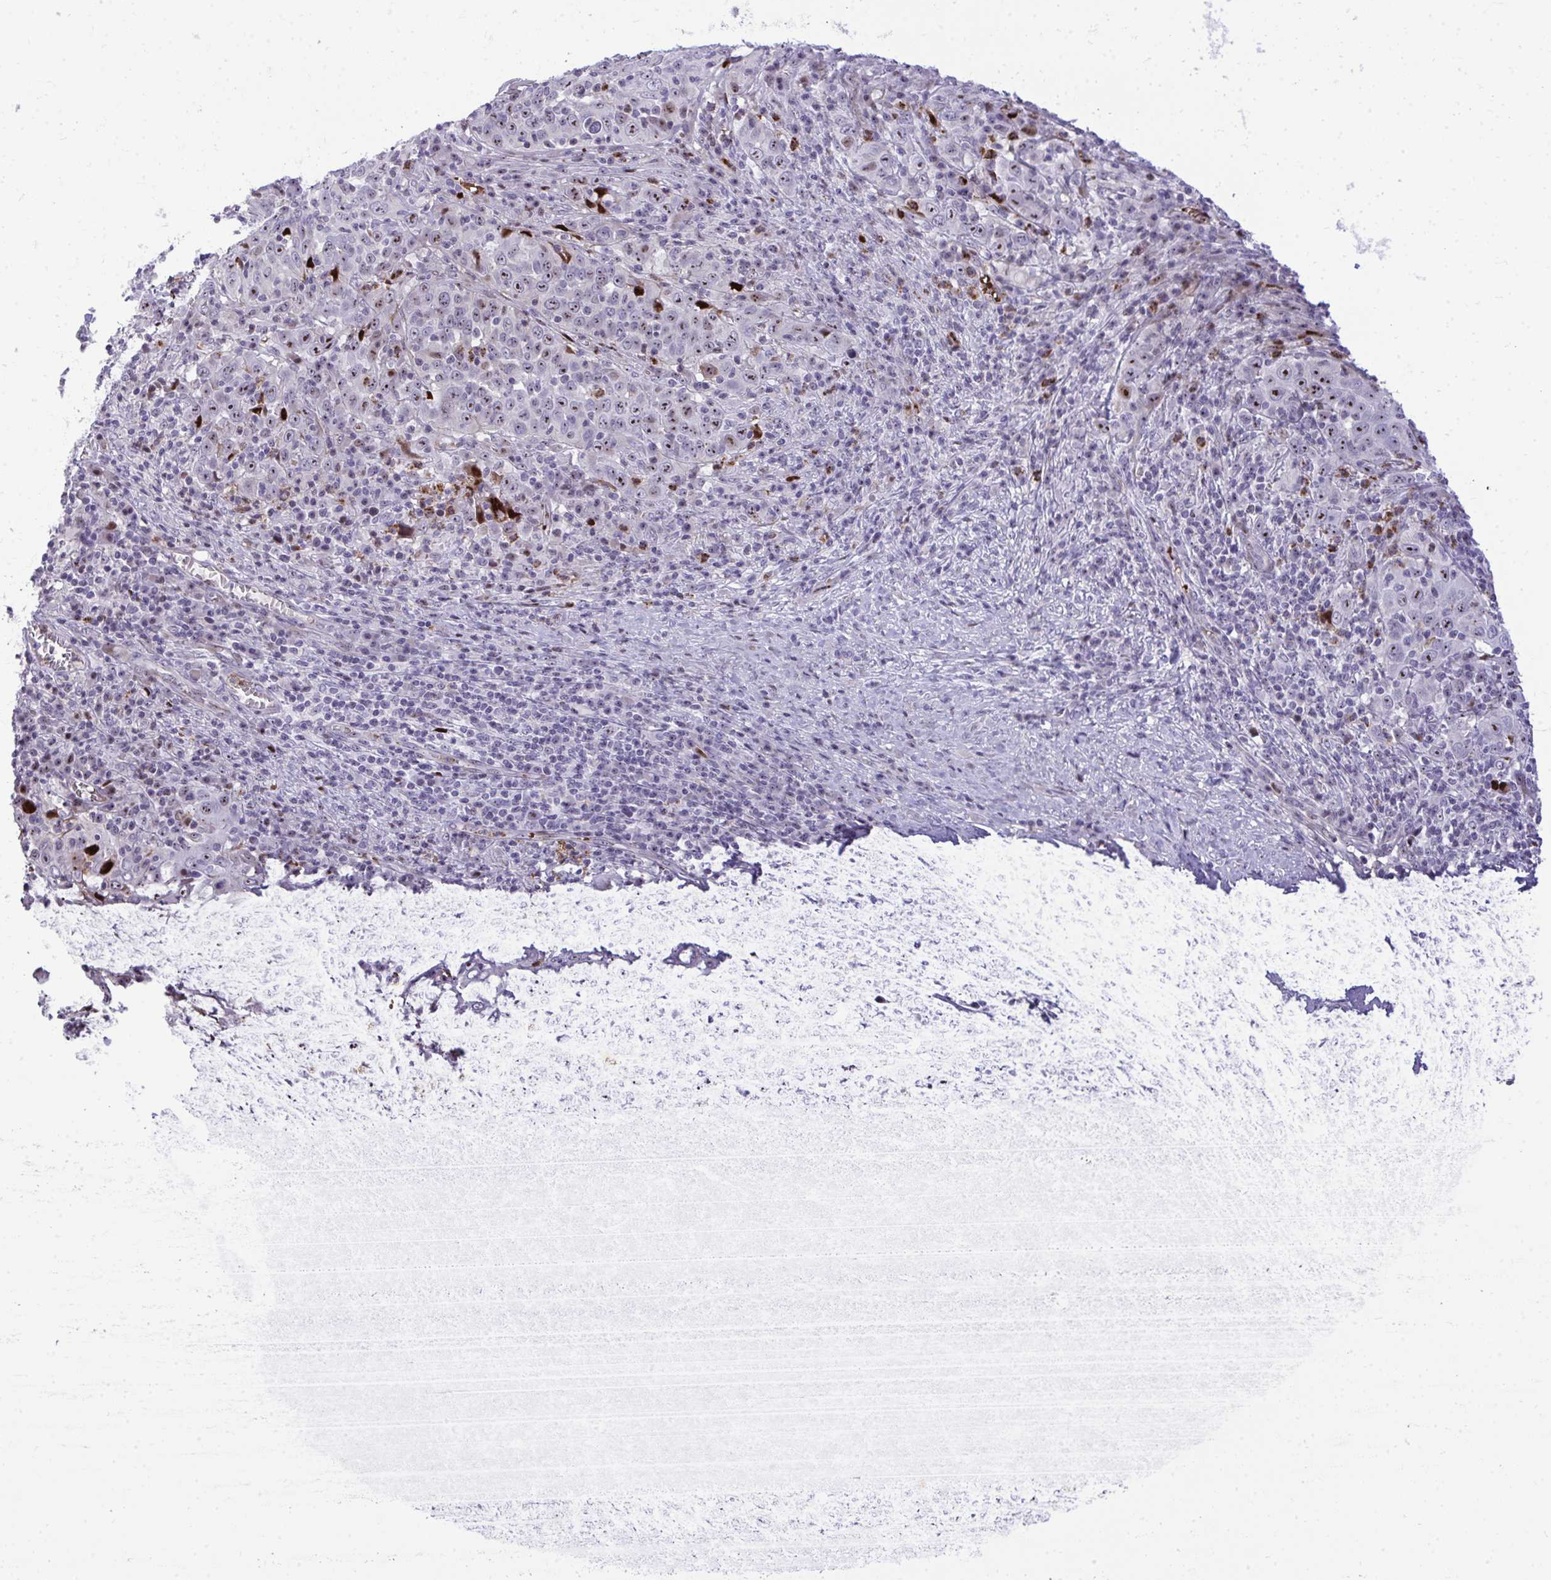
{"staining": {"intensity": "moderate", "quantity": "25%-75%", "location": "nuclear"}, "tissue": "cervical cancer", "cell_type": "Tumor cells", "image_type": "cancer", "snomed": [{"axis": "morphology", "description": "Squamous cell carcinoma, NOS"}, {"axis": "topography", "description": "Cervix"}], "caption": "This is an image of IHC staining of cervical cancer, which shows moderate expression in the nuclear of tumor cells.", "gene": "DLX4", "patient": {"sex": "female", "age": 46}}